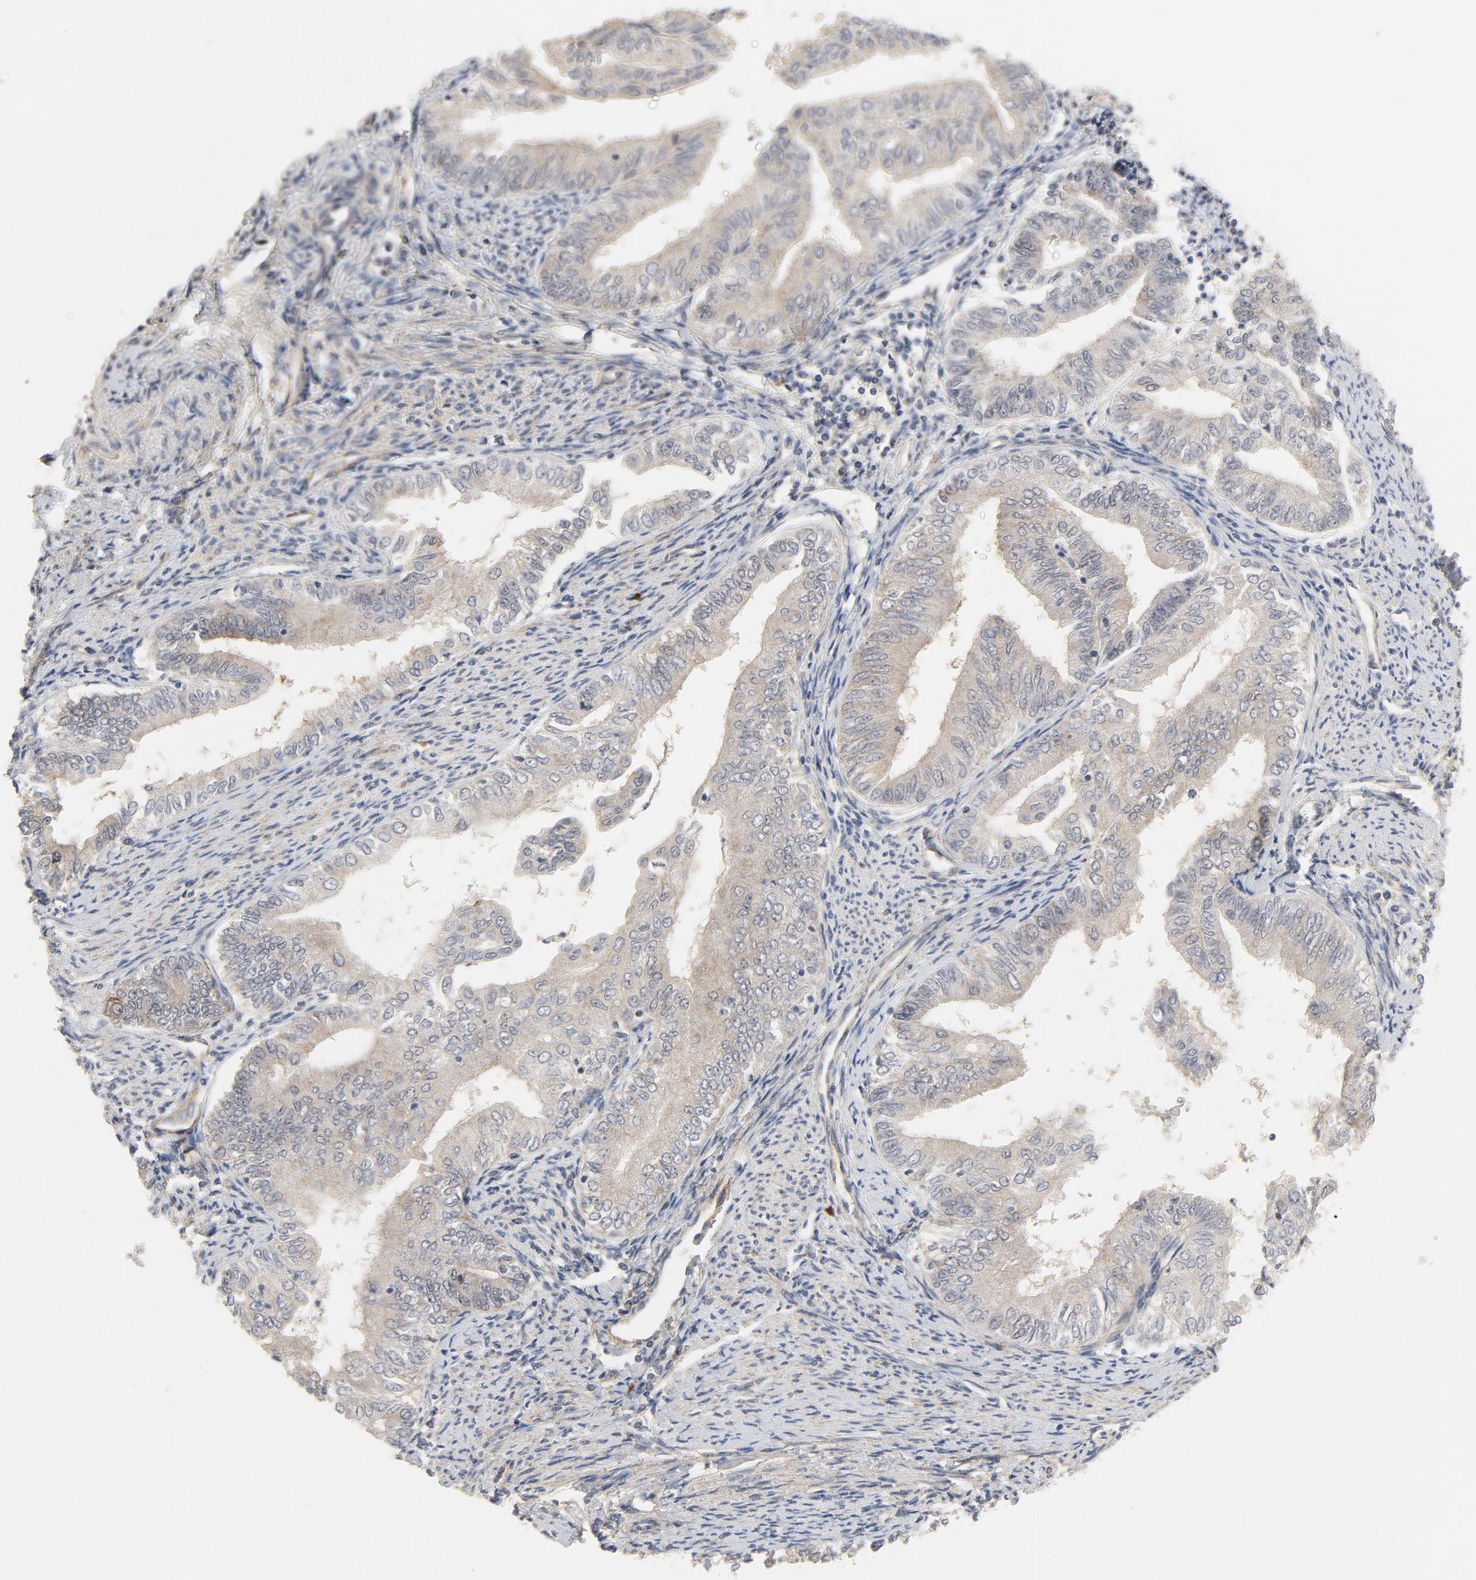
{"staining": {"intensity": "negative", "quantity": "none", "location": "none"}, "tissue": "endometrial cancer", "cell_type": "Tumor cells", "image_type": "cancer", "snomed": [{"axis": "morphology", "description": "Adenocarcinoma, NOS"}, {"axis": "topography", "description": "Endometrium"}], "caption": "Human endometrial cancer stained for a protein using immunohistochemistry (IHC) exhibits no positivity in tumor cells.", "gene": "MAP2K7", "patient": {"sex": "female", "age": 66}}